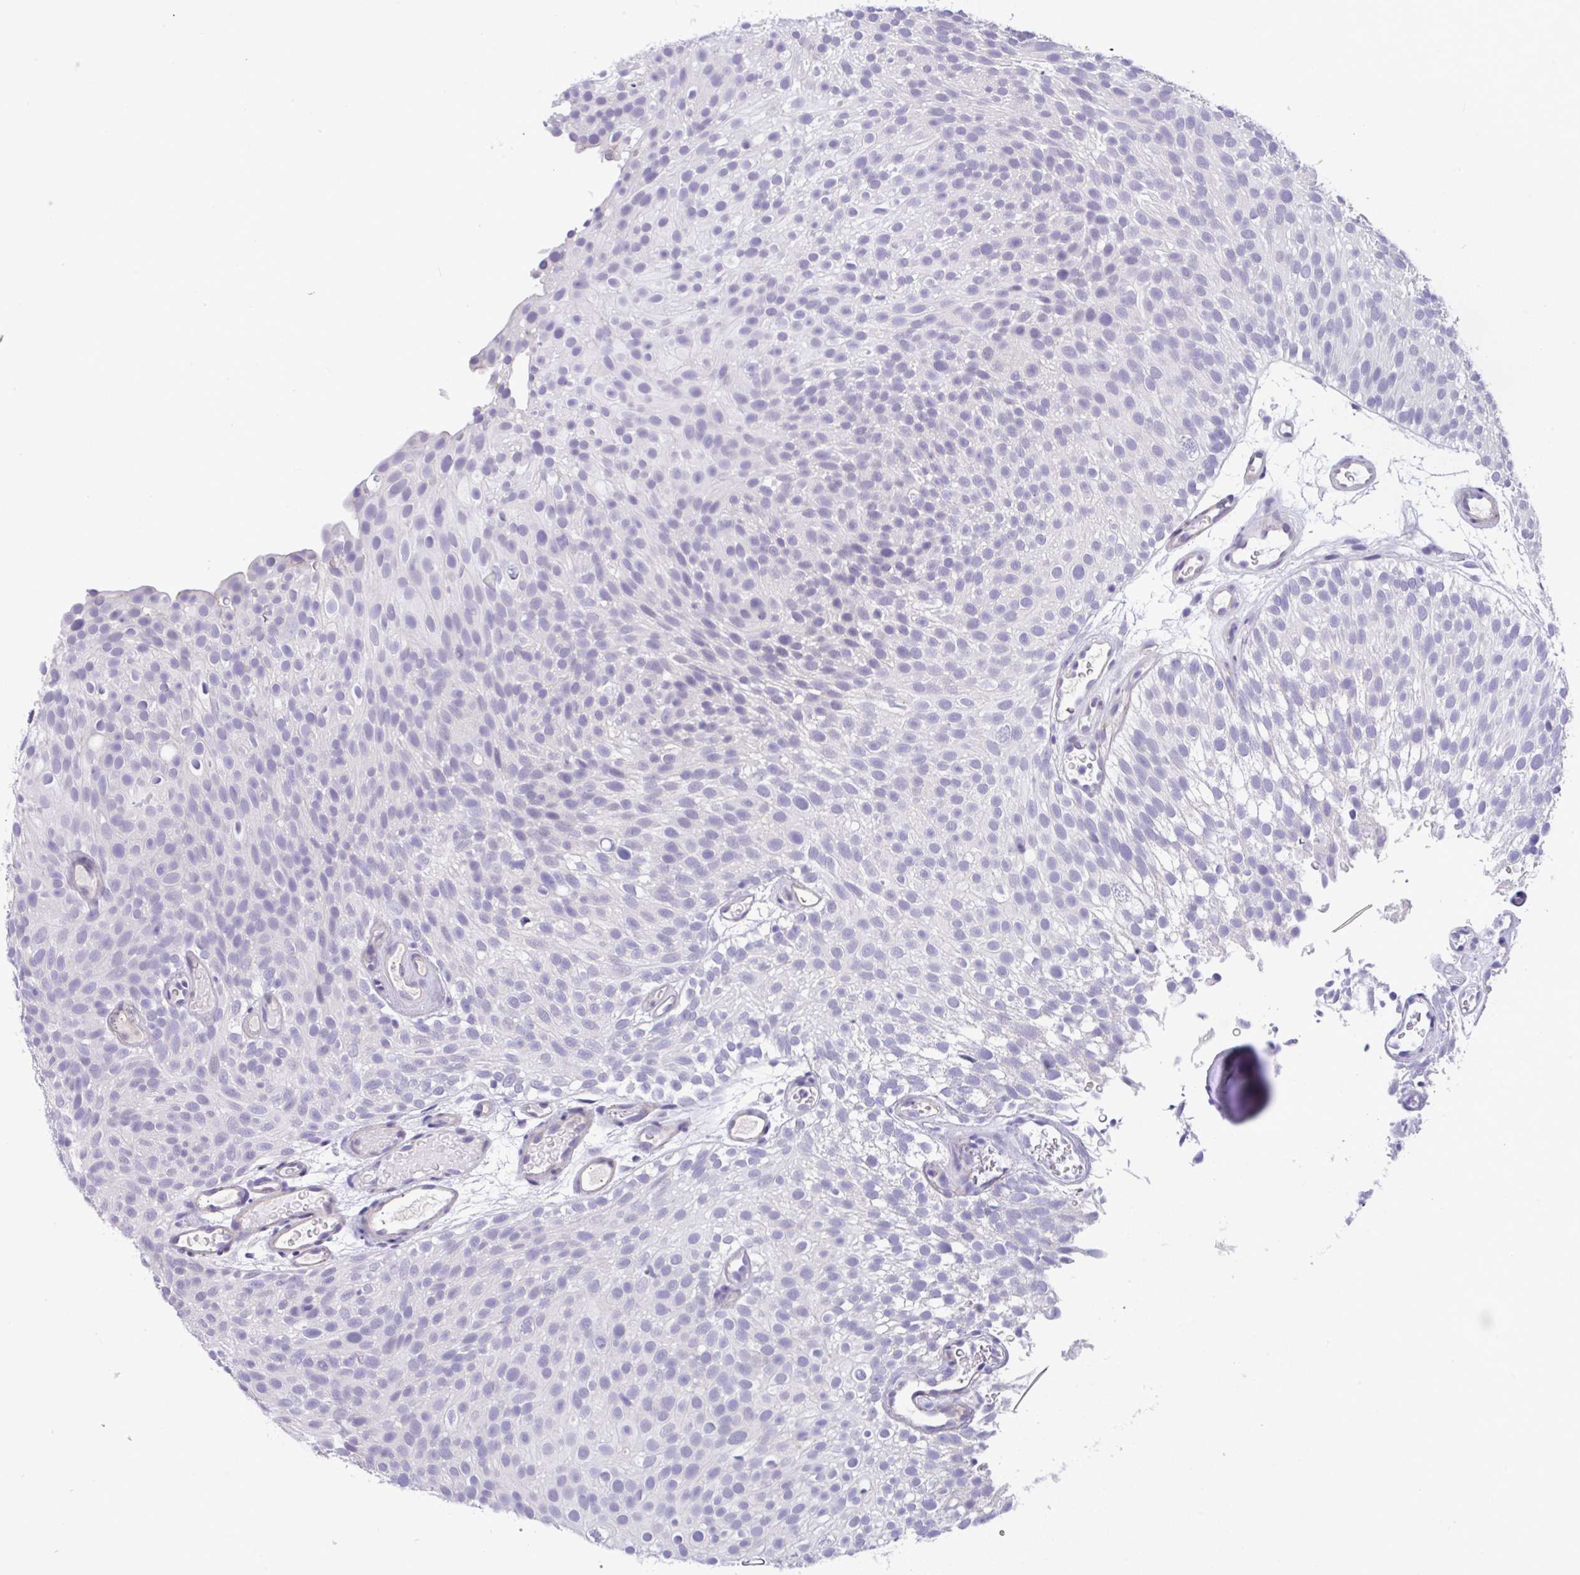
{"staining": {"intensity": "negative", "quantity": "none", "location": "none"}, "tissue": "urothelial cancer", "cell_type": "Tumor cells", "image_type": "cancer", "snomed": [{"axis": "morphology", "description": "Urothelial carcinoma, Low grade"}, {"axis": "topography", "description": "Urinary bladder"}], "caption": "Histopathology image shows no significant protein expression in tumor cells of urothelial cancer. (Brightfield microscopy of DAB (3,3'-diaminobenzidine) immunohistochemistry at high magnification).", "gene": "YBX2", "patient": {"sex": "male", "age": 78}}